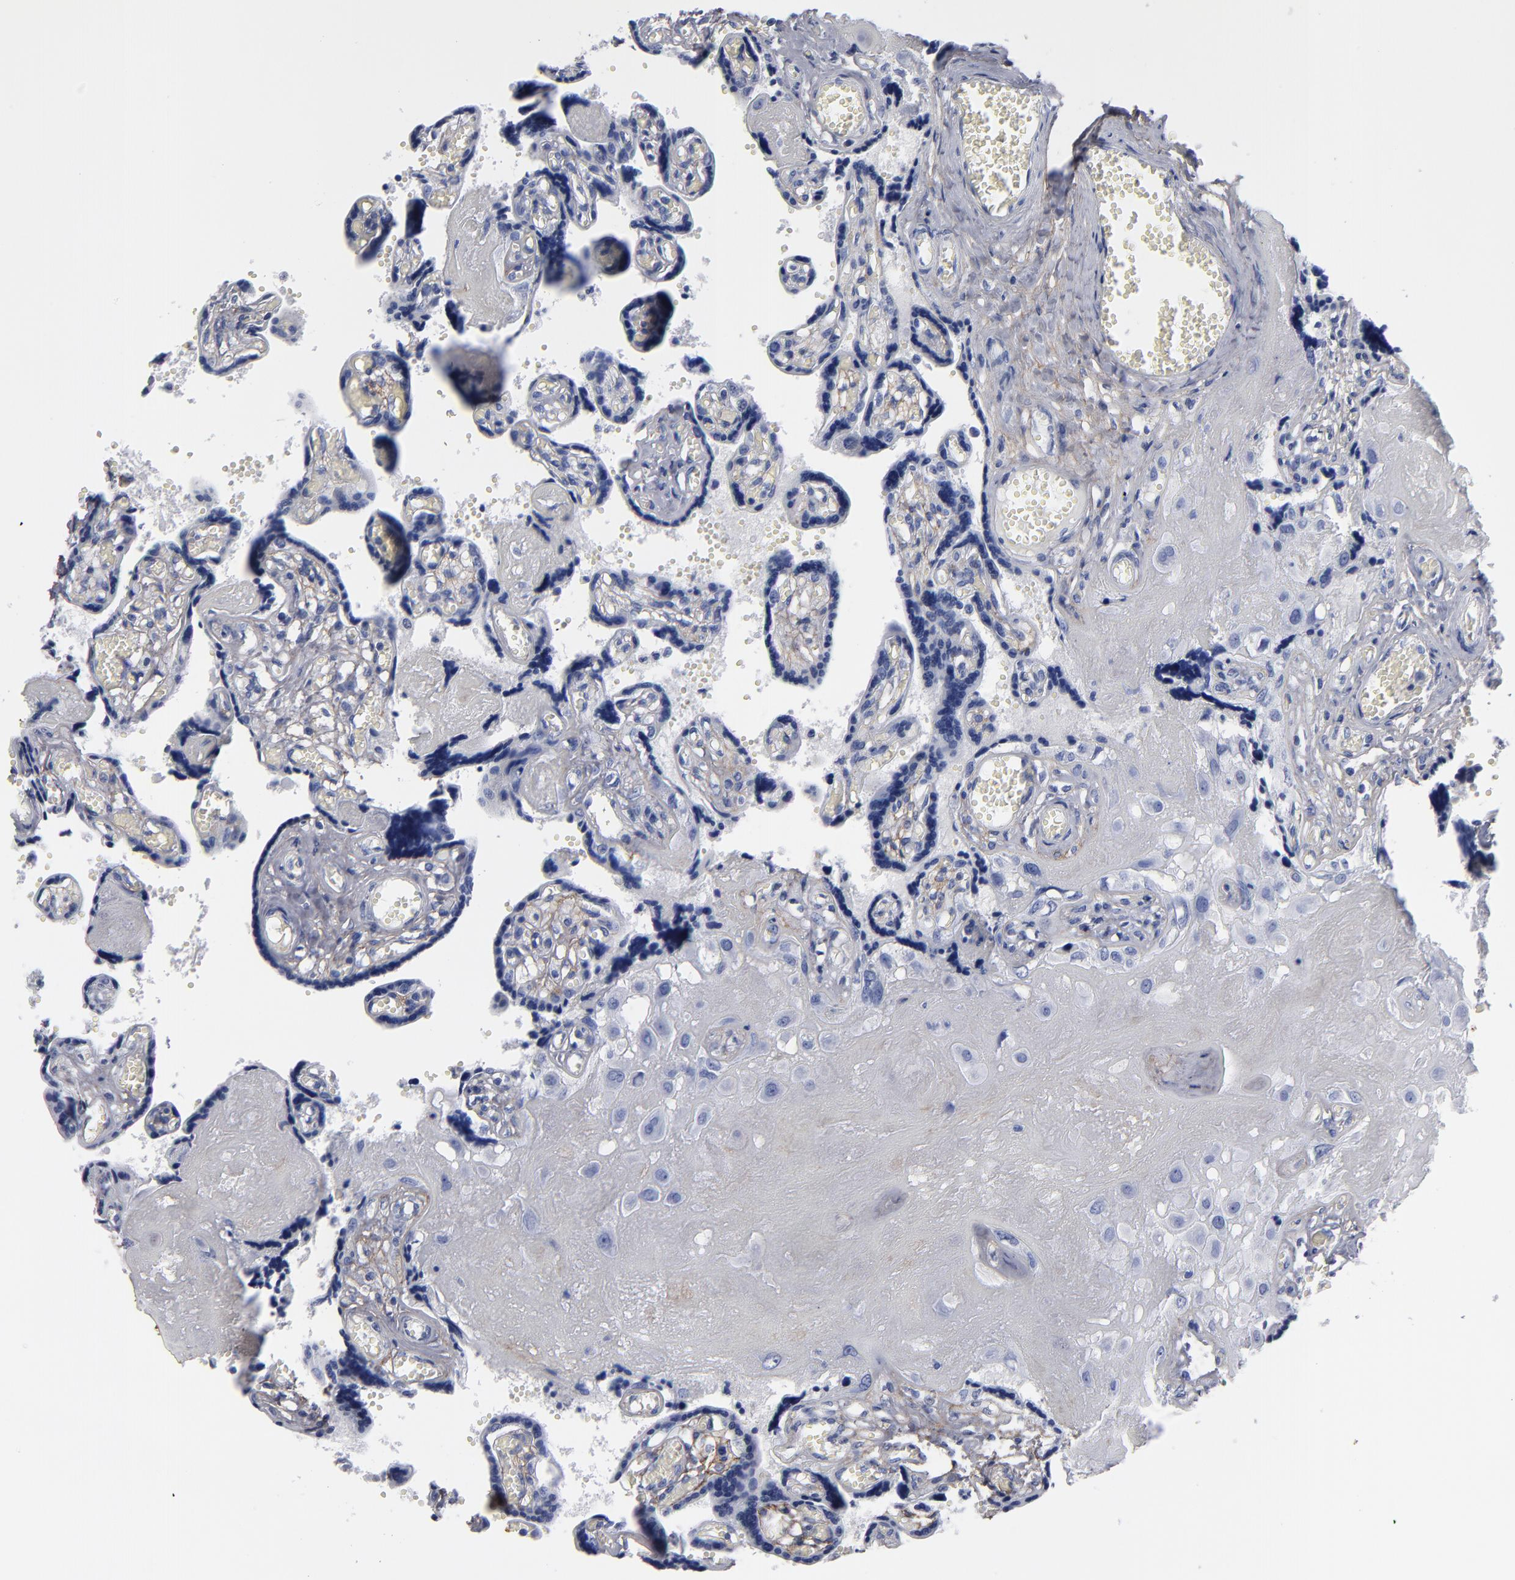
{"staining": {"intensity": "negative", "quantity": "none", "location": "none"}, "tissue": "placenta", "cell_type": "Decidual cells", "image_type": "normal", "snomed": [{"axis": "morphology", "description": "Normal tissue, NOS"}, {"axis": "morphology", "description": "Degeneration, NOS"}, {"axis": "topography", "description": "Placenta"}], "caption": "Placenta was stained to show a protein in brown. There is no significant staining in decidual cells. (DAB IHC visualized using brightfield microscopy, high magnification).", "gene": "EMILIN1", "patient": {"sex": "female", "age": 35}}